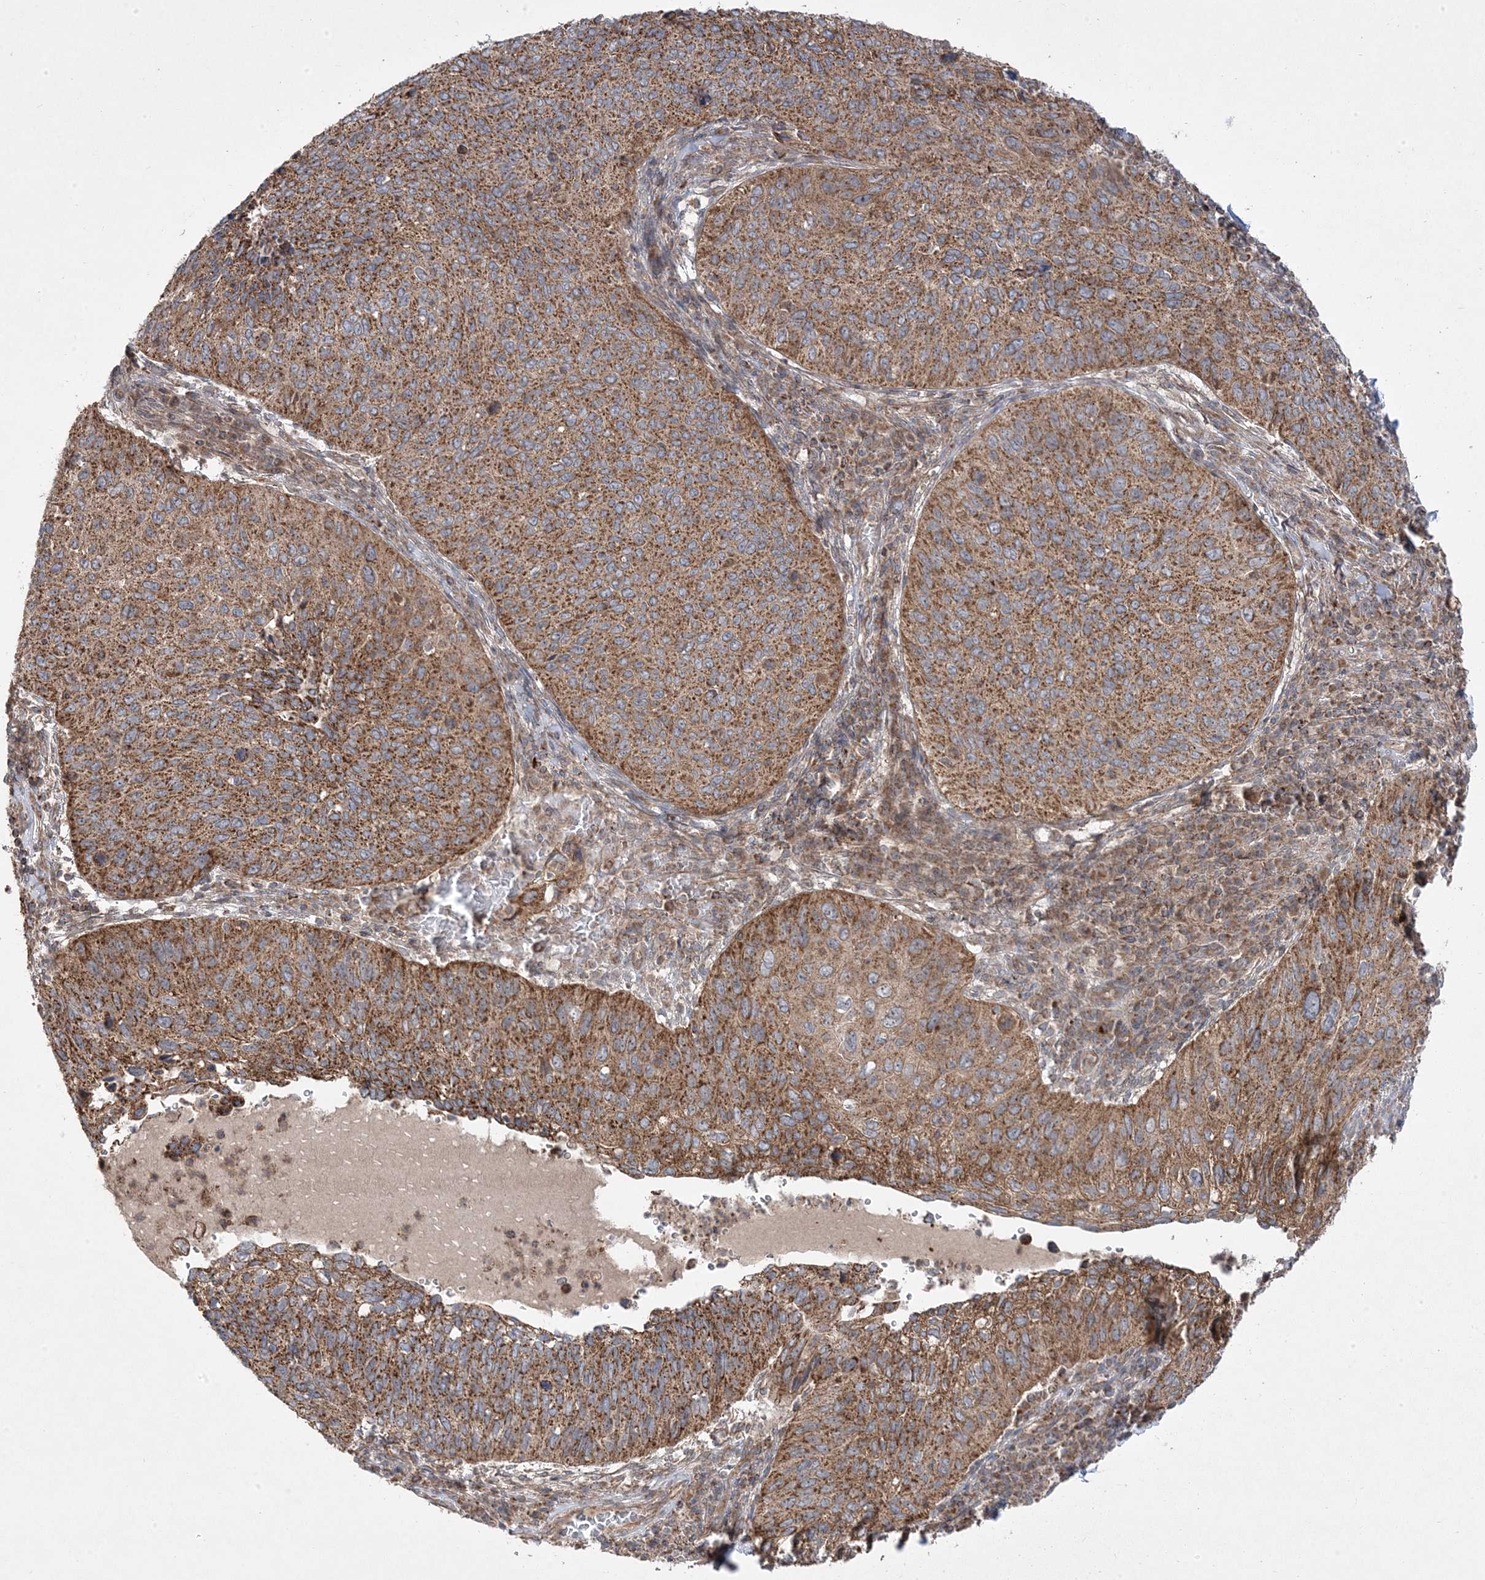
{"staining": {"intensity": "strong", "quantity": ">75%", "location": "cytoplasmic/membranous"}, "tissue": "cervical cancer", "cell_type": "Tumor cells", "image_type": "cancer", "snomed": [{"axis": "morphology", "description": "Squamous cell carcinoma, NOS"}, {"axis": "topography", "description": "Cervix"}], "caption": "Immunohistochemical staining of cervical squamous cell carcinoma demonstrates strong cytoplasmic/membranous protein expression in approximately >75% of tumor cells. (DAB = brown stain, brightfield microscopy at high magnification).", "gene": "CLUAP1", "patient": {"sex": "female", "age": 38}}